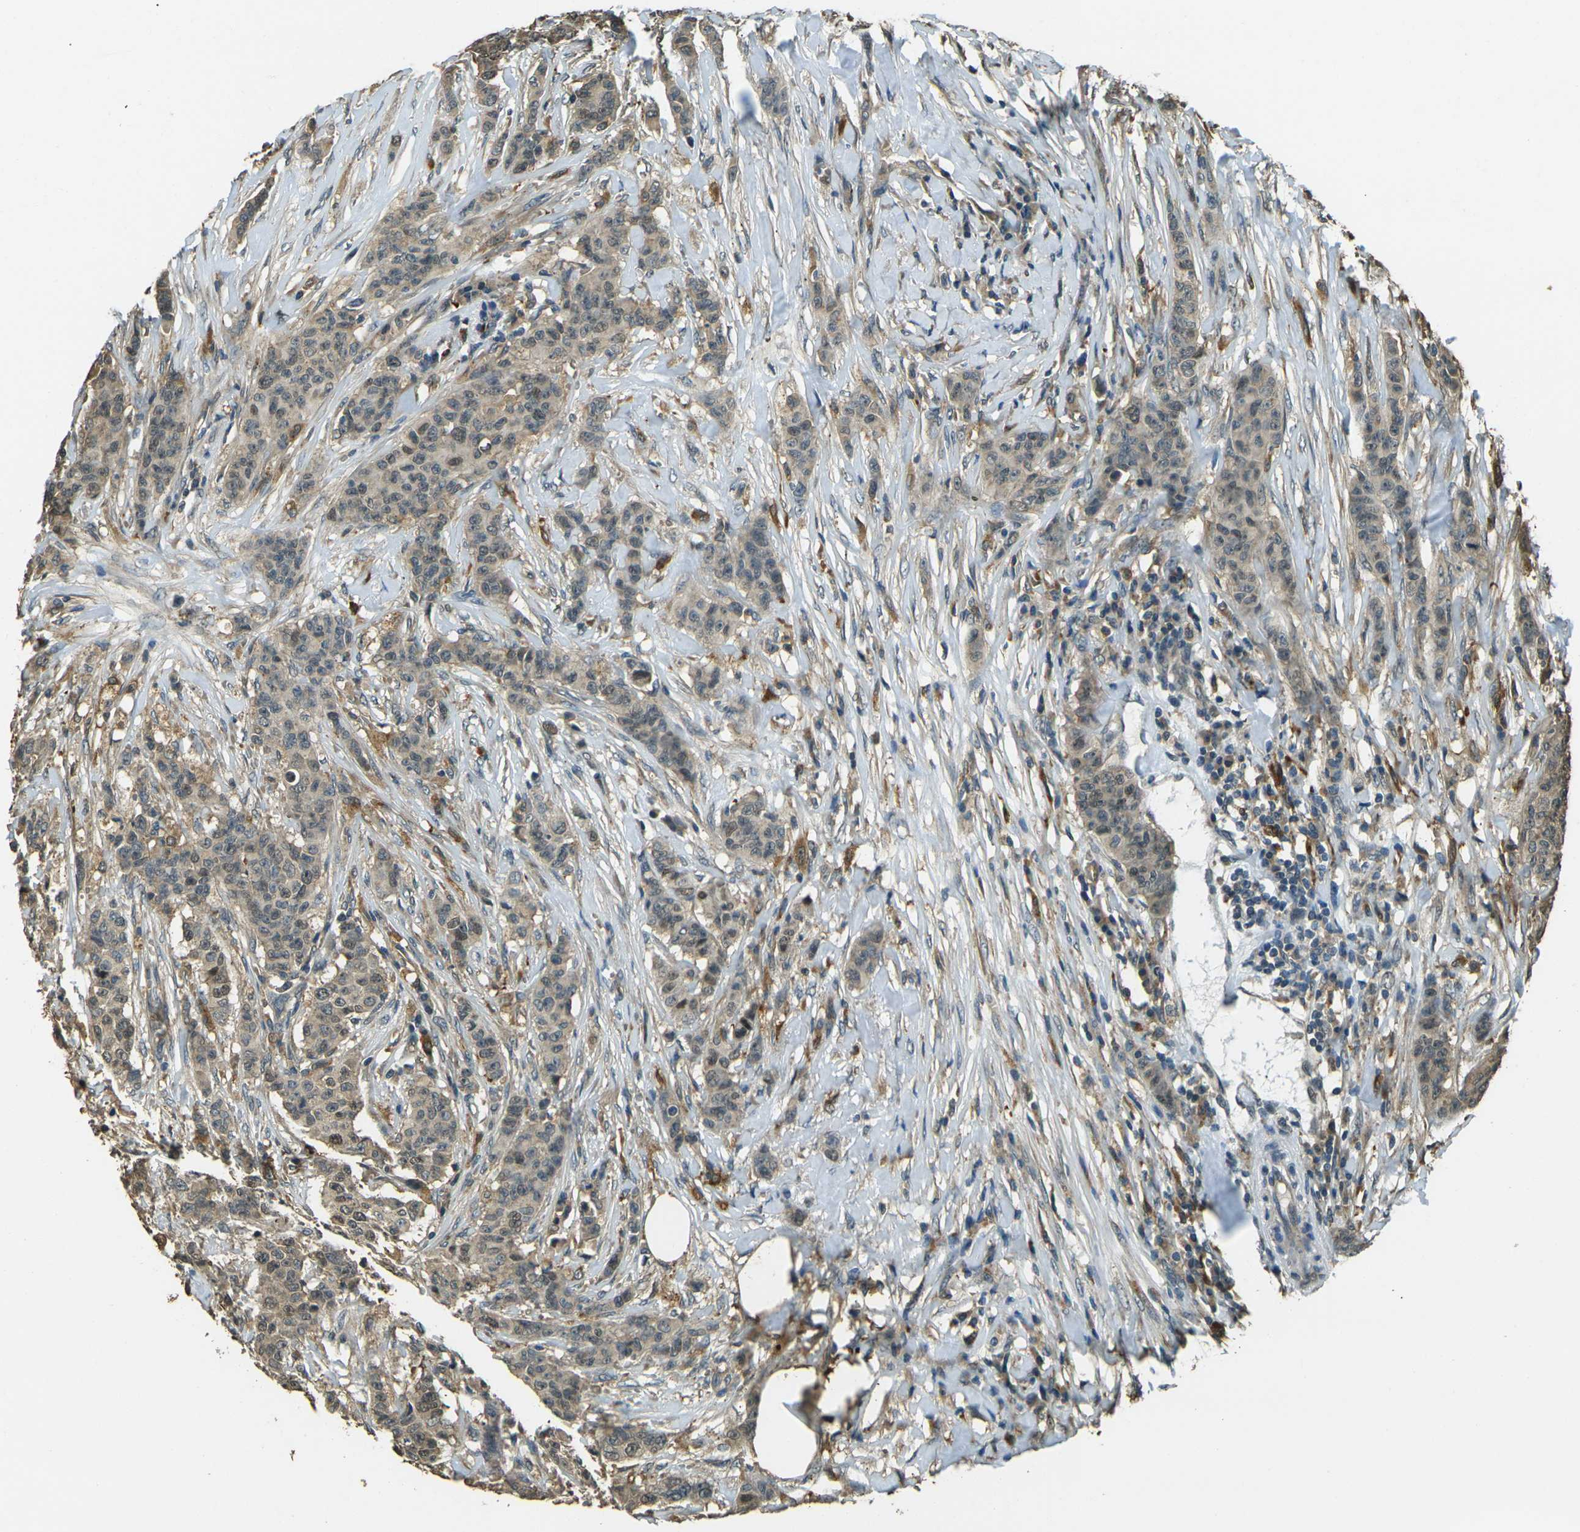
{"staining": {"intensity": "weak", "quantity": ">75%", "location": "cytoplasmic/membranous,nuclear"}, "tissue": "breast cancer", "cell_type": "Tumor cells", "image_type": "cancer", "snomed": [{"axis": "morphology", "description": "Duct carcinoma"}, {"axis": "topography", "description": "Breast"}], "caption": "DAB (3,3'-diaminobenzidine) immunohistochemical staining of infiltrating ductal carcinoma (breast) exhibits weak cytoplasmic/membranous and nuclear protein positivity in about >75% of tumor cells. The staining was performed using DAB (3,3'-diaminobenzidine), with brown indicating positive protein expression. Nuclei are stained blue with hematoxylin.", "gene": "TOR1A", "patient": {"sex": "female", "age": 40}}